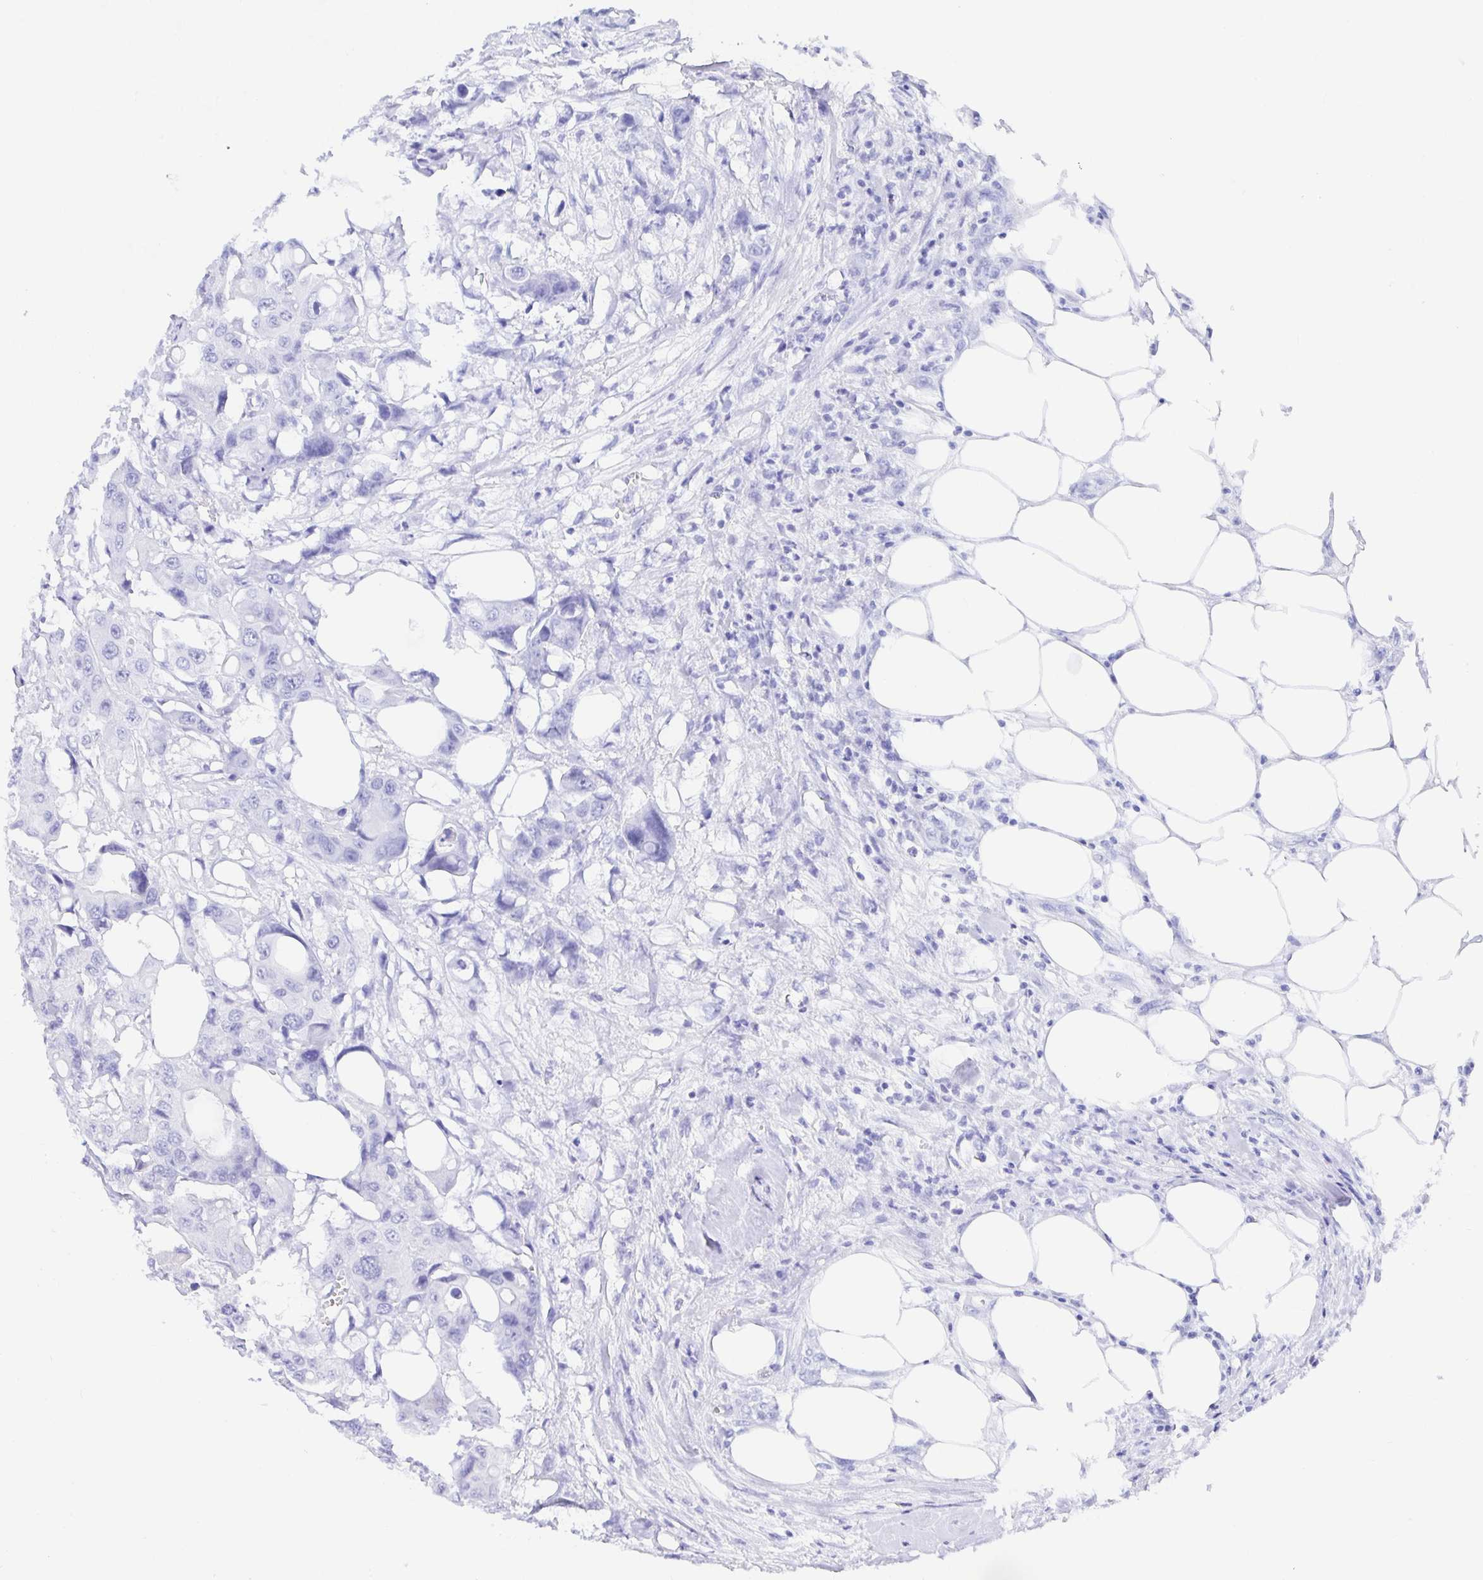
{"staining": {"intensity": "negative", "quantity": "none", "location": "none"}, "tissue": "colorectal cancer", "cell_type": "Tumor cells", "image_type": "cancer", "snomed": [{"axis": "morphology", "description": "Adenocarcinoma, NOS"}, {"axis": "topography", "description": "Colon"}], "caption": "An image of human colorectal cancer (adenocarcinoma) is negative for staining in tumor cells. (Brightfield microscopy of DAB IHC at high magnification).", "gene": "EZHIP", "patient": {"sex": "male", "age": 77}}